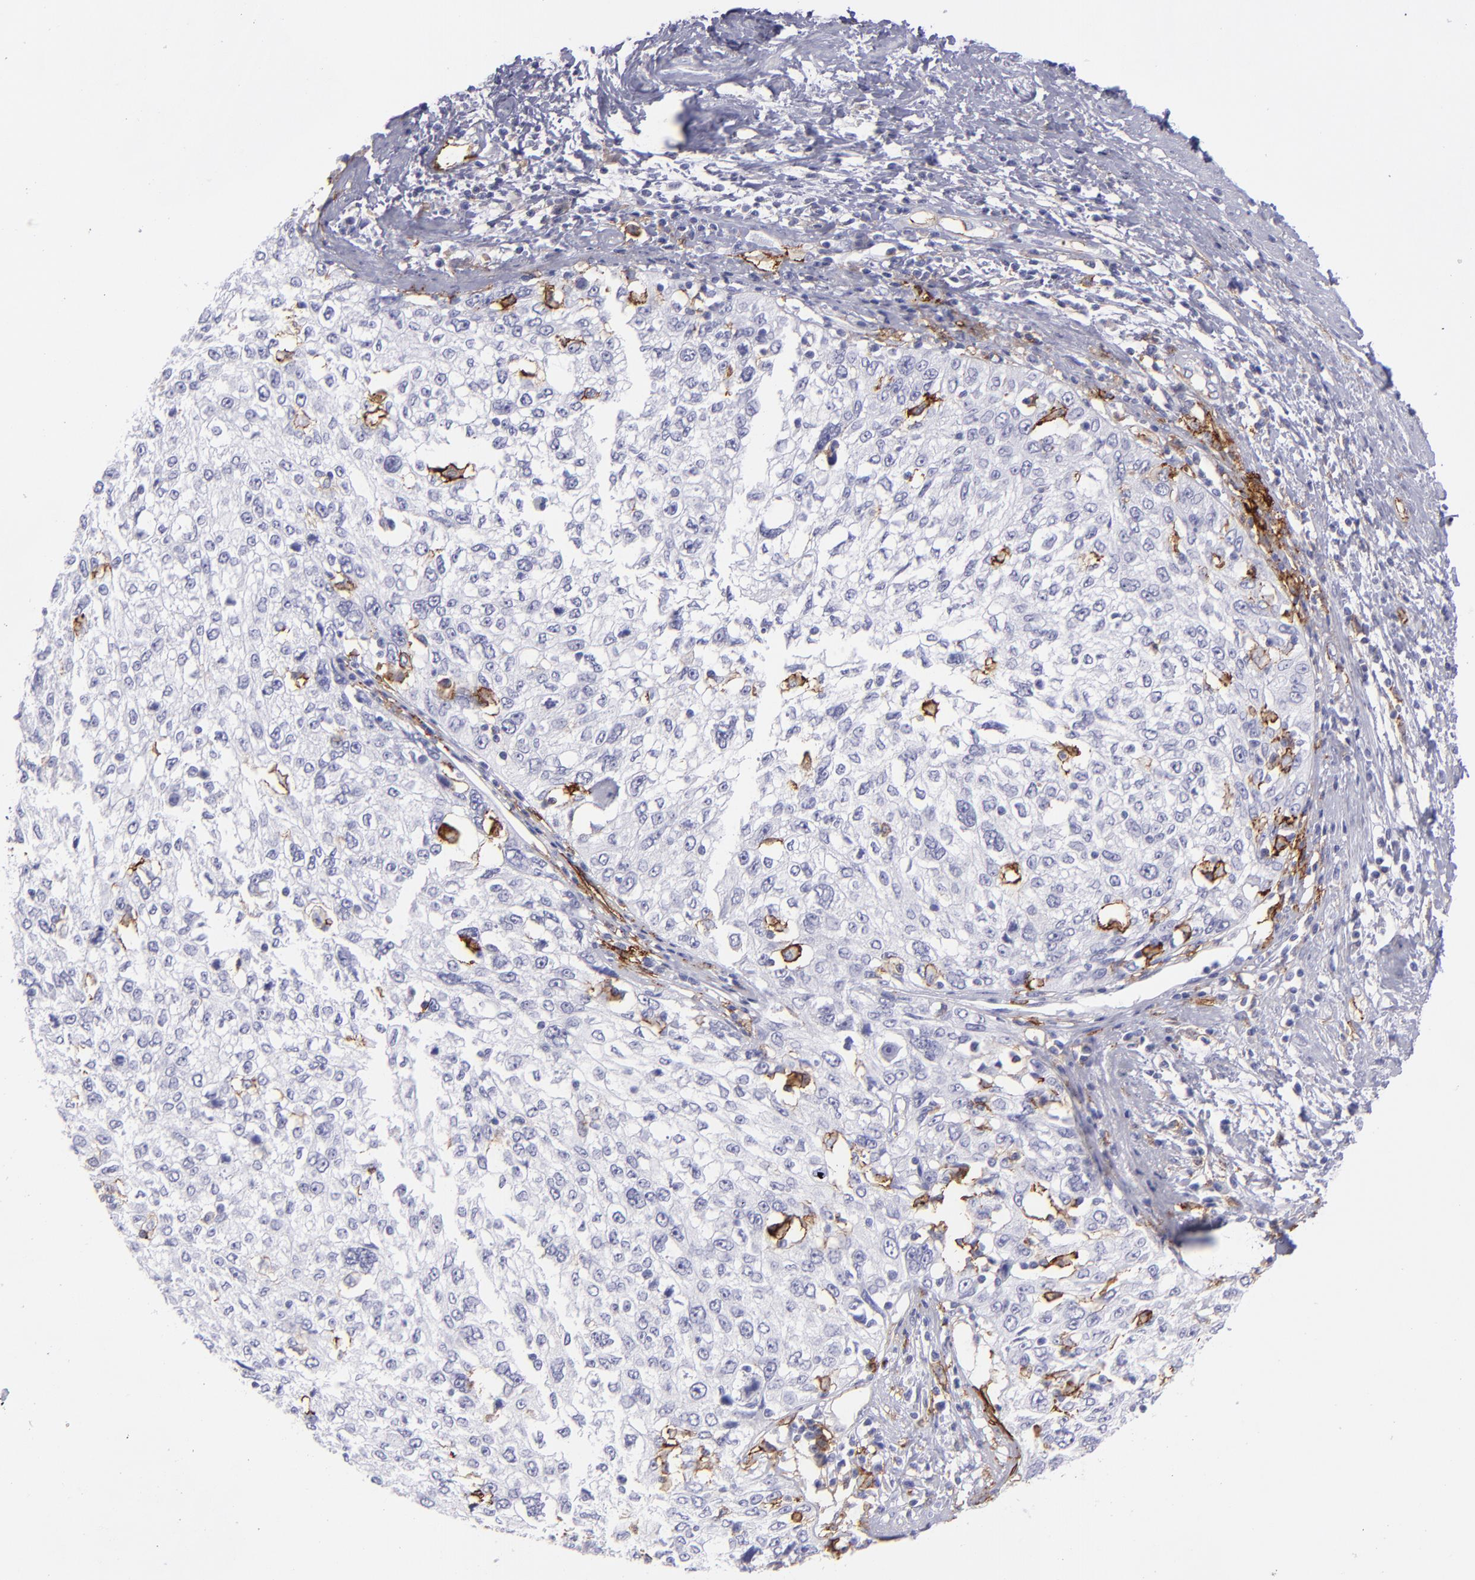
{"staining": {"intensity": "negative", "quantity": "none", "location": "none"}, "tissue": "cervical cancer", "cell_type": "Tumor cells", "image_type": "cancer", "snomed": [{"axis": "morphology", "description": "Squamous cell carcinoma, NOS"}, {"axis": "topography", "description": "Cervix"}], "caption": "Cervical squamous cell carcinoma stained for a protein using immunohistochemistry exhibits no positivity tumor cells.", "gene": "ACE", "patient": {"sex": "female", "age": 57}}